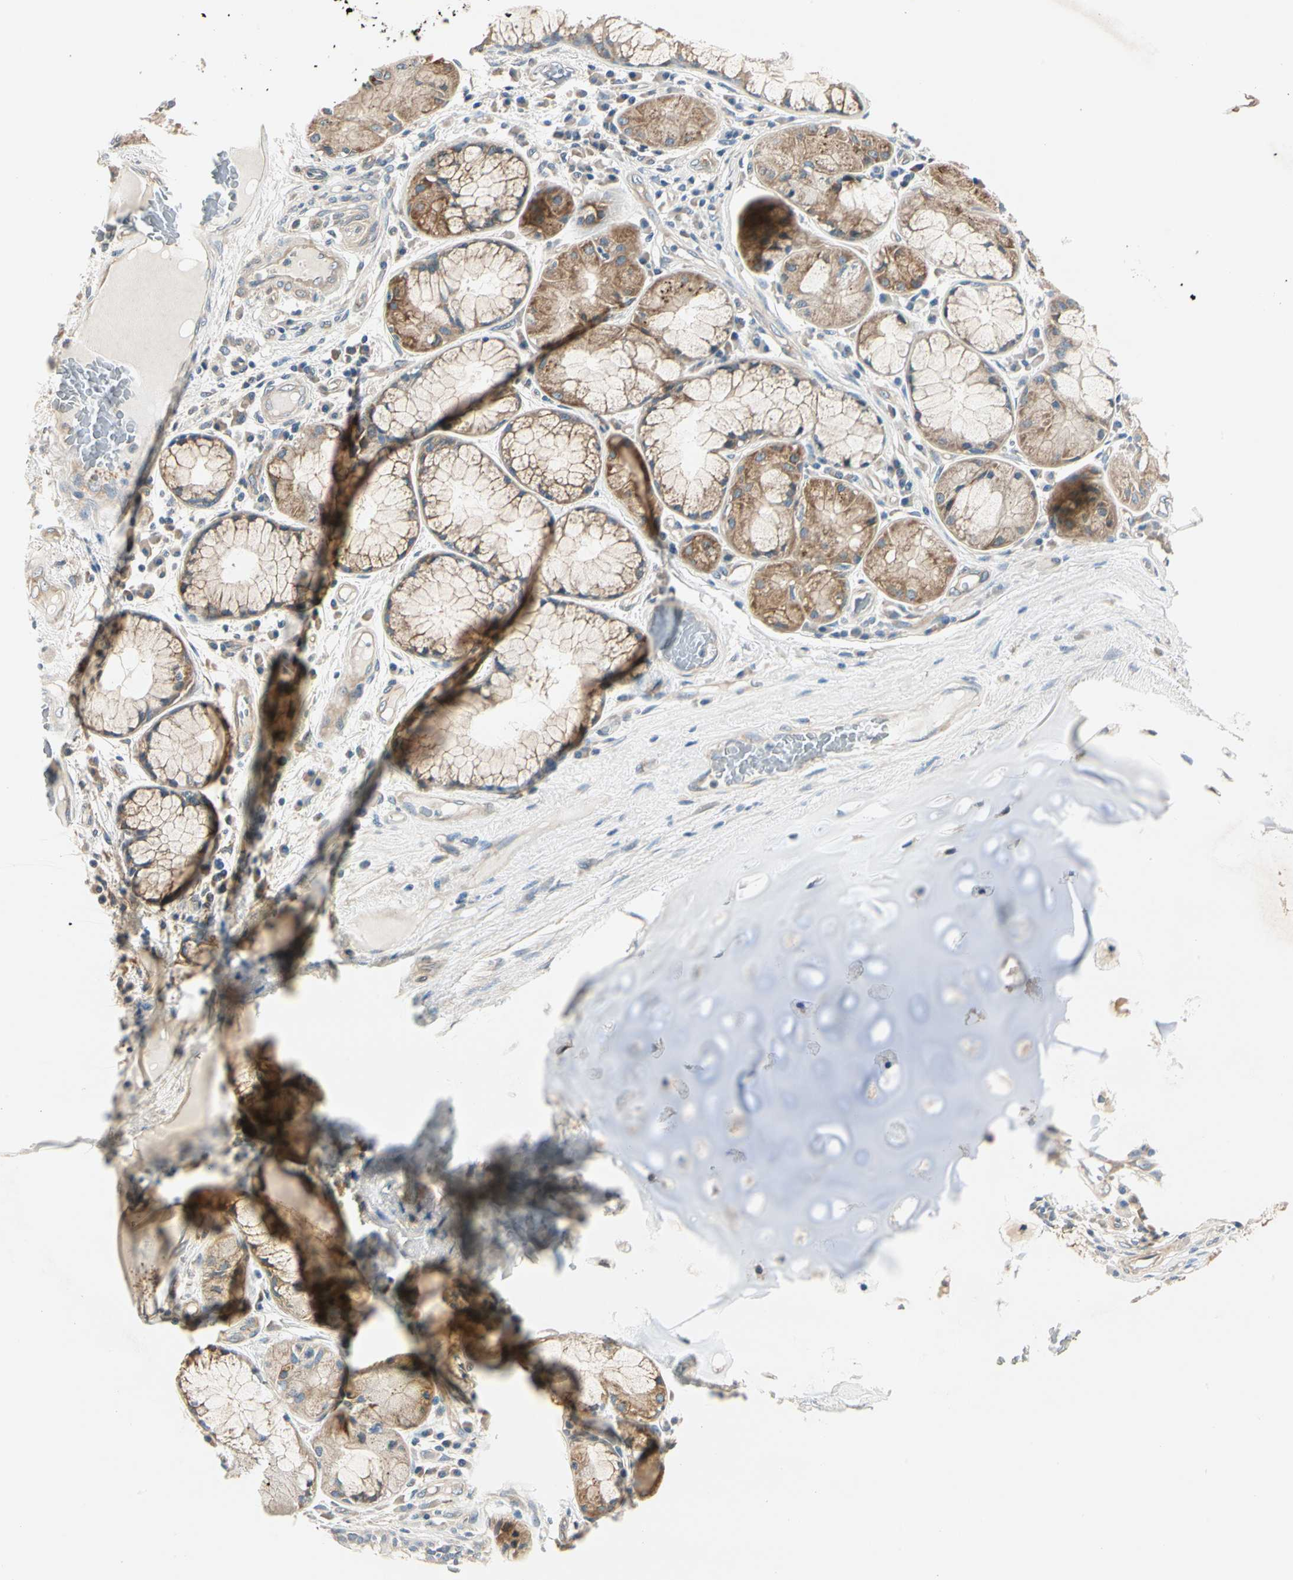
{"staining": {"intensity": "moderate", "quantity": ">75%", "location": "cytoplasmic/membranous"}, "tissue": "bronchus", "cell_type": "Respiratory epithelial cells", "image_type": "normal", "snomed": [{"axis": "morphology", "description": "Normal tissue, NOS"}, {"axis": "morphology", "description": "Squamous cell carcinoma, NOS"}, {"axis": "topography", "description": "Bronchus"}, {"axis": "topography", "description": "Lung"}], "caption": "Immunohistochemistry (IHC) of unremarkable bronchus reveals medium levels of moderate cytoplasmic/membranous expression in about >75% of respiratory epithelial cells. (DAB IHC, brown staining for protein, blue staining for nuclei).", "gene": "ROCK2", "patient": {"sex": "female", "age": 47}}